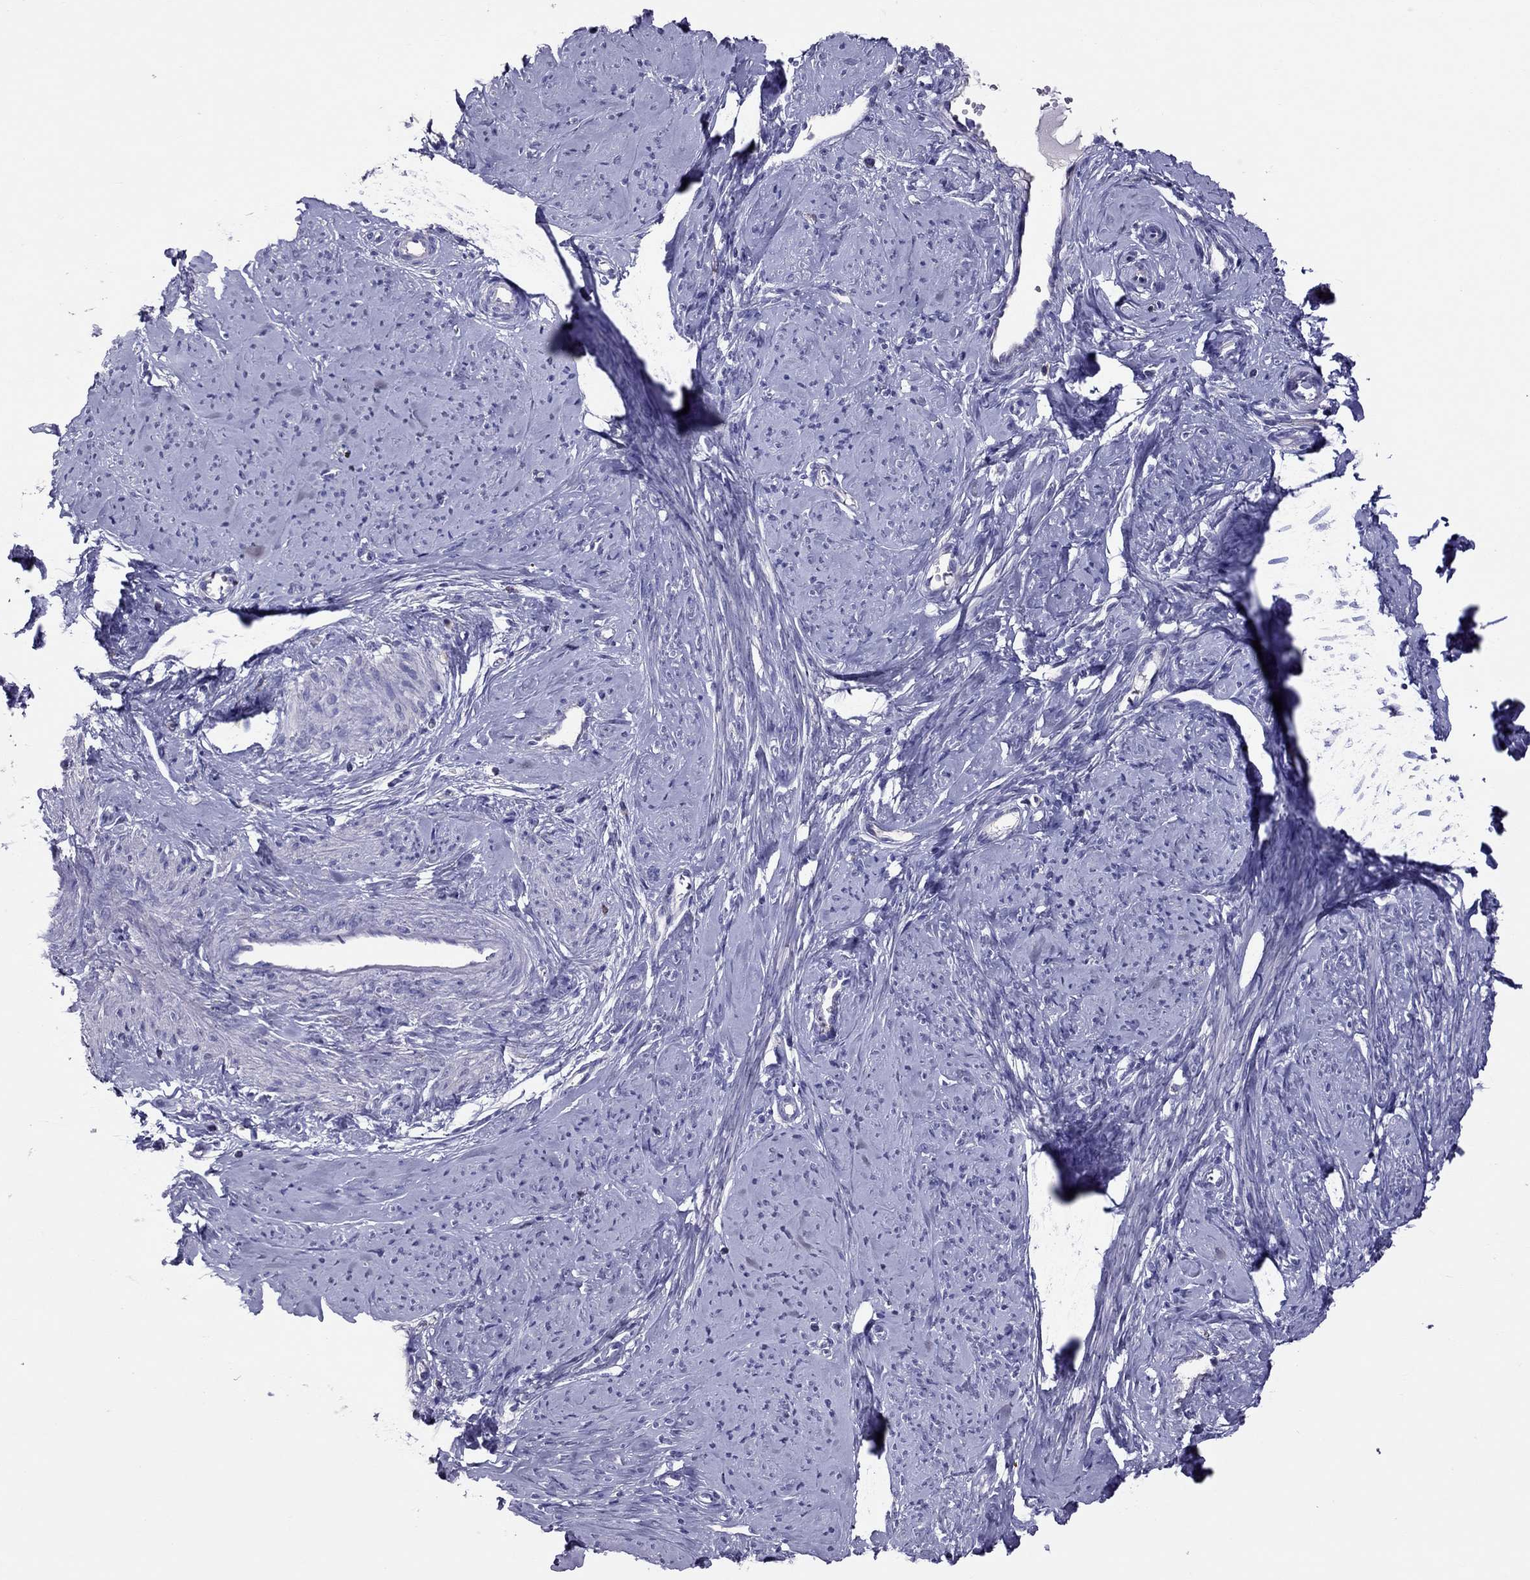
{"staining": {"intensity": "negative", "quantity": "none", "location": "none"}, "tissue": "smooth muscle", "cell_type": "Smooth muscle cells", "image_type": "normal", "snomed": [{"axis": "morphology", "description": "Normal tissue, NOS"}, {"axis": "topography", "description": "Smooth muscle"}], "caption": "This is an immunohistochemistry image of normal human smooth muscle. There is no positivity in smooth muscle cells.", "gene": "TEX22", "patient": {"sex": "female", "age": 48}}